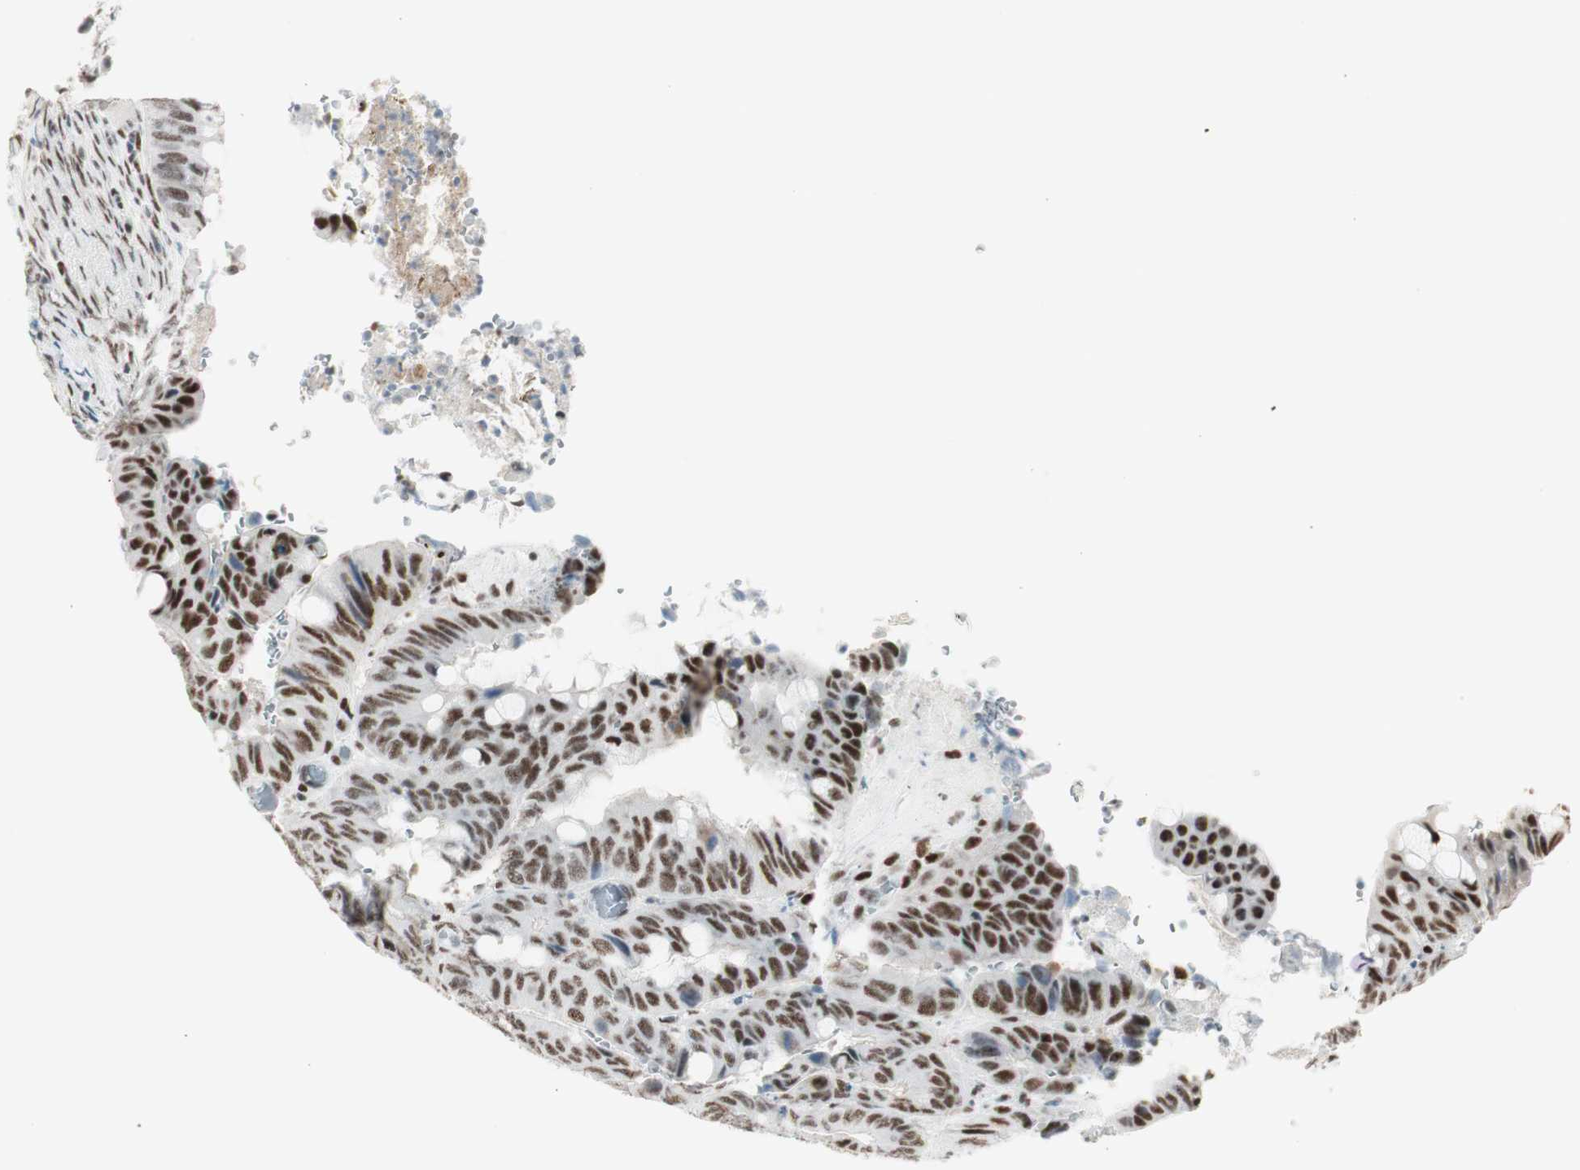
{"staining": {"intensity": "moderate", "quantity": ">75%", "location": "nuclear"}, "tissue": "colorectal cancer", "cell_type": "Tumor cells", "image_type": "cancer", "snomed": [{"axis": "morphology", "description": "Normal tissue, NOS"}, {"axis": "morphology", "description": "Adenocarcinoma, NOS"}, {"axis": "topography", "description": "Rectum"}, {"axis": "topography", "description": "Peripheral nerve tissue"}], "caption": "Tumor cells exhibit moderate nuclear staining in approximately >75% of cells in colorectal cancer (adenocarcinoma).", "gene": "HEXIM1", "patient": {"sex": "male", "age": 92}}